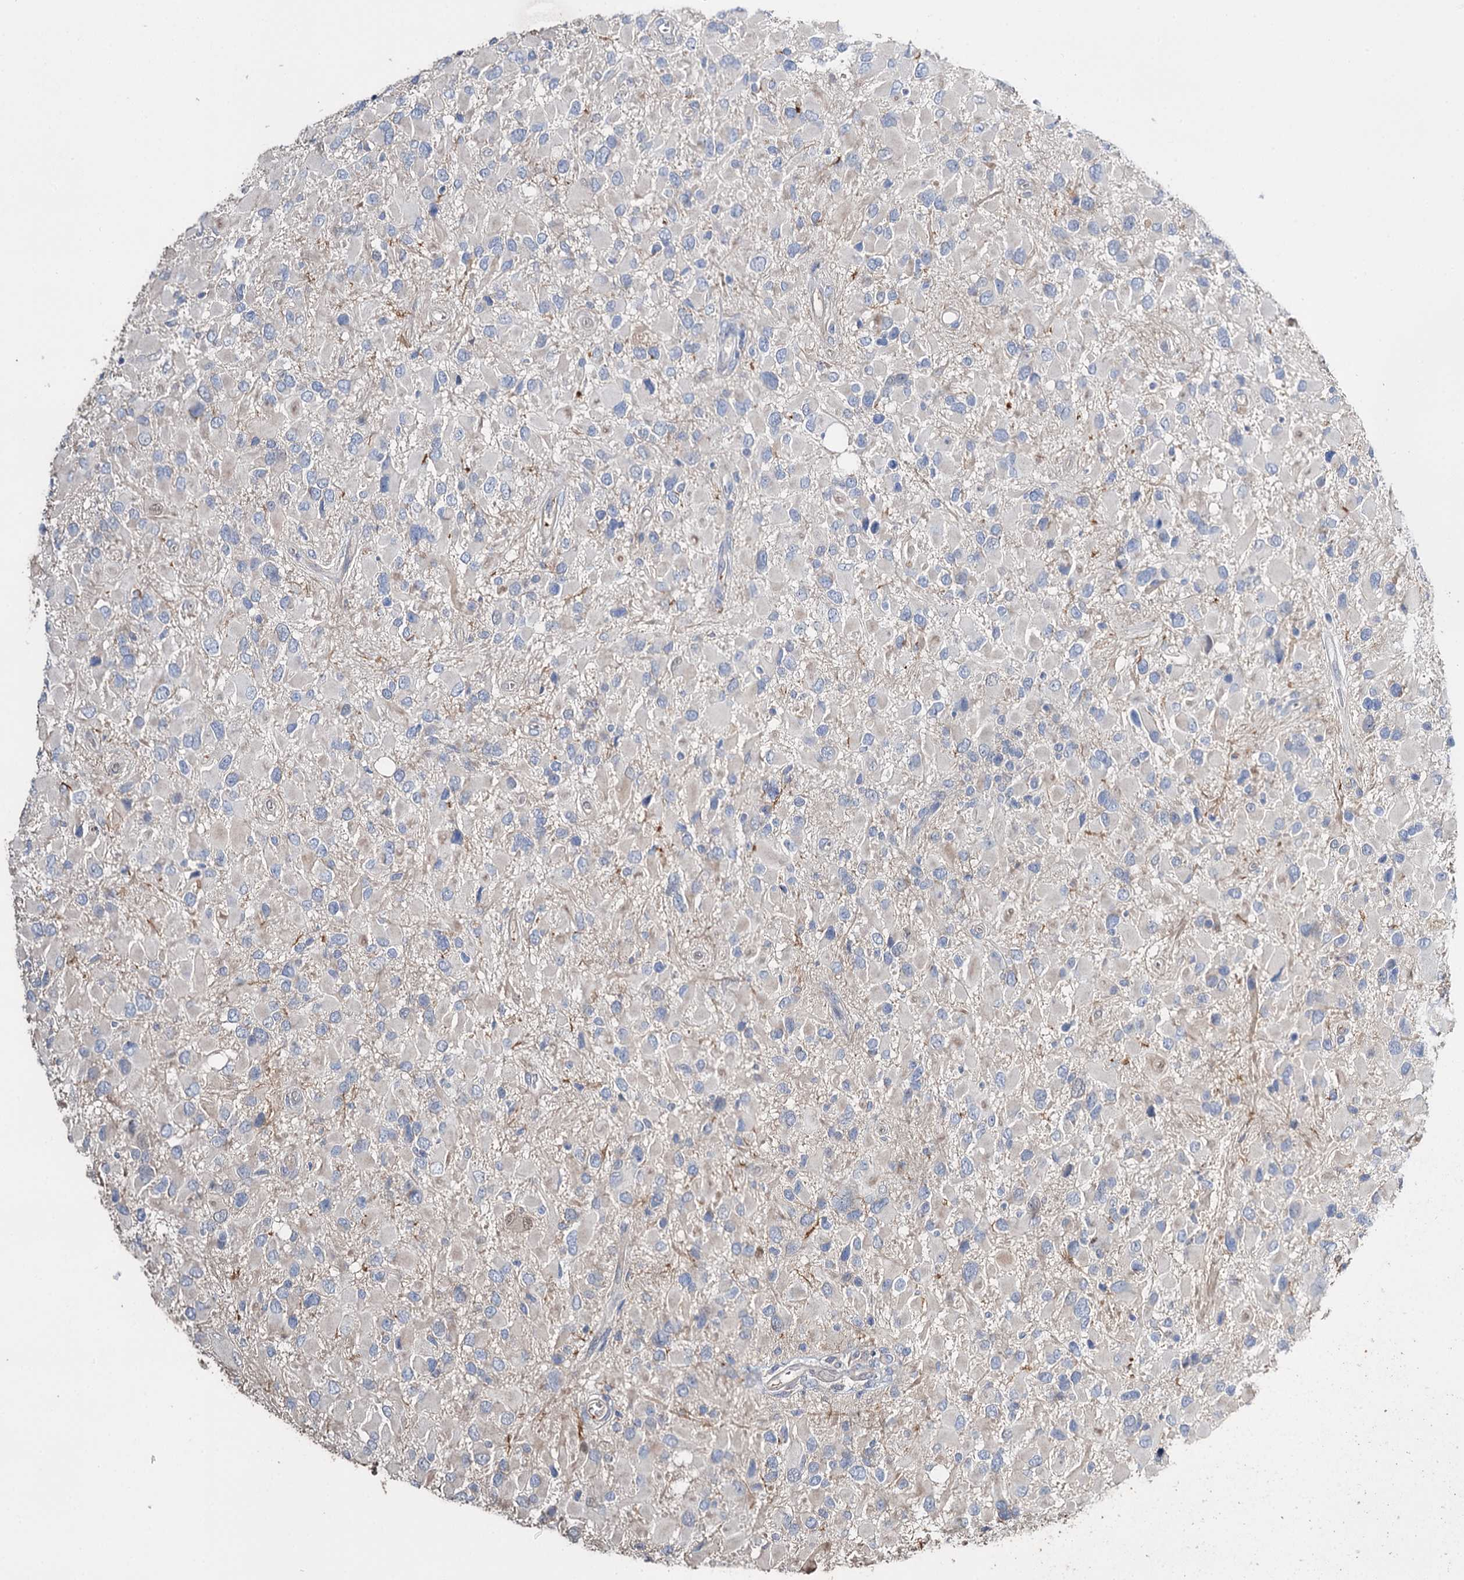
{"staining": {"intensity": "negative", "quantity": "none", "location": "none"}, "tissue": "glioma", "cell_type": "Tumor cells", "image_type": "cancer", "snomed": [{"axis": "morphology", "description": "Glioma, malignant, High grade"}, {"axis": "topography", "description": "Brain"}], "caption": "The immunohistochemistry micrograph has no significant positivity in tumor cells of glioma tissue. Brightfield microscopy of IHC stained with DAB (brown) and hematoxylin (blue), captured at high magnification.", "gene": "DNAH6", "patient": {"sex": "male", "age": 53}}